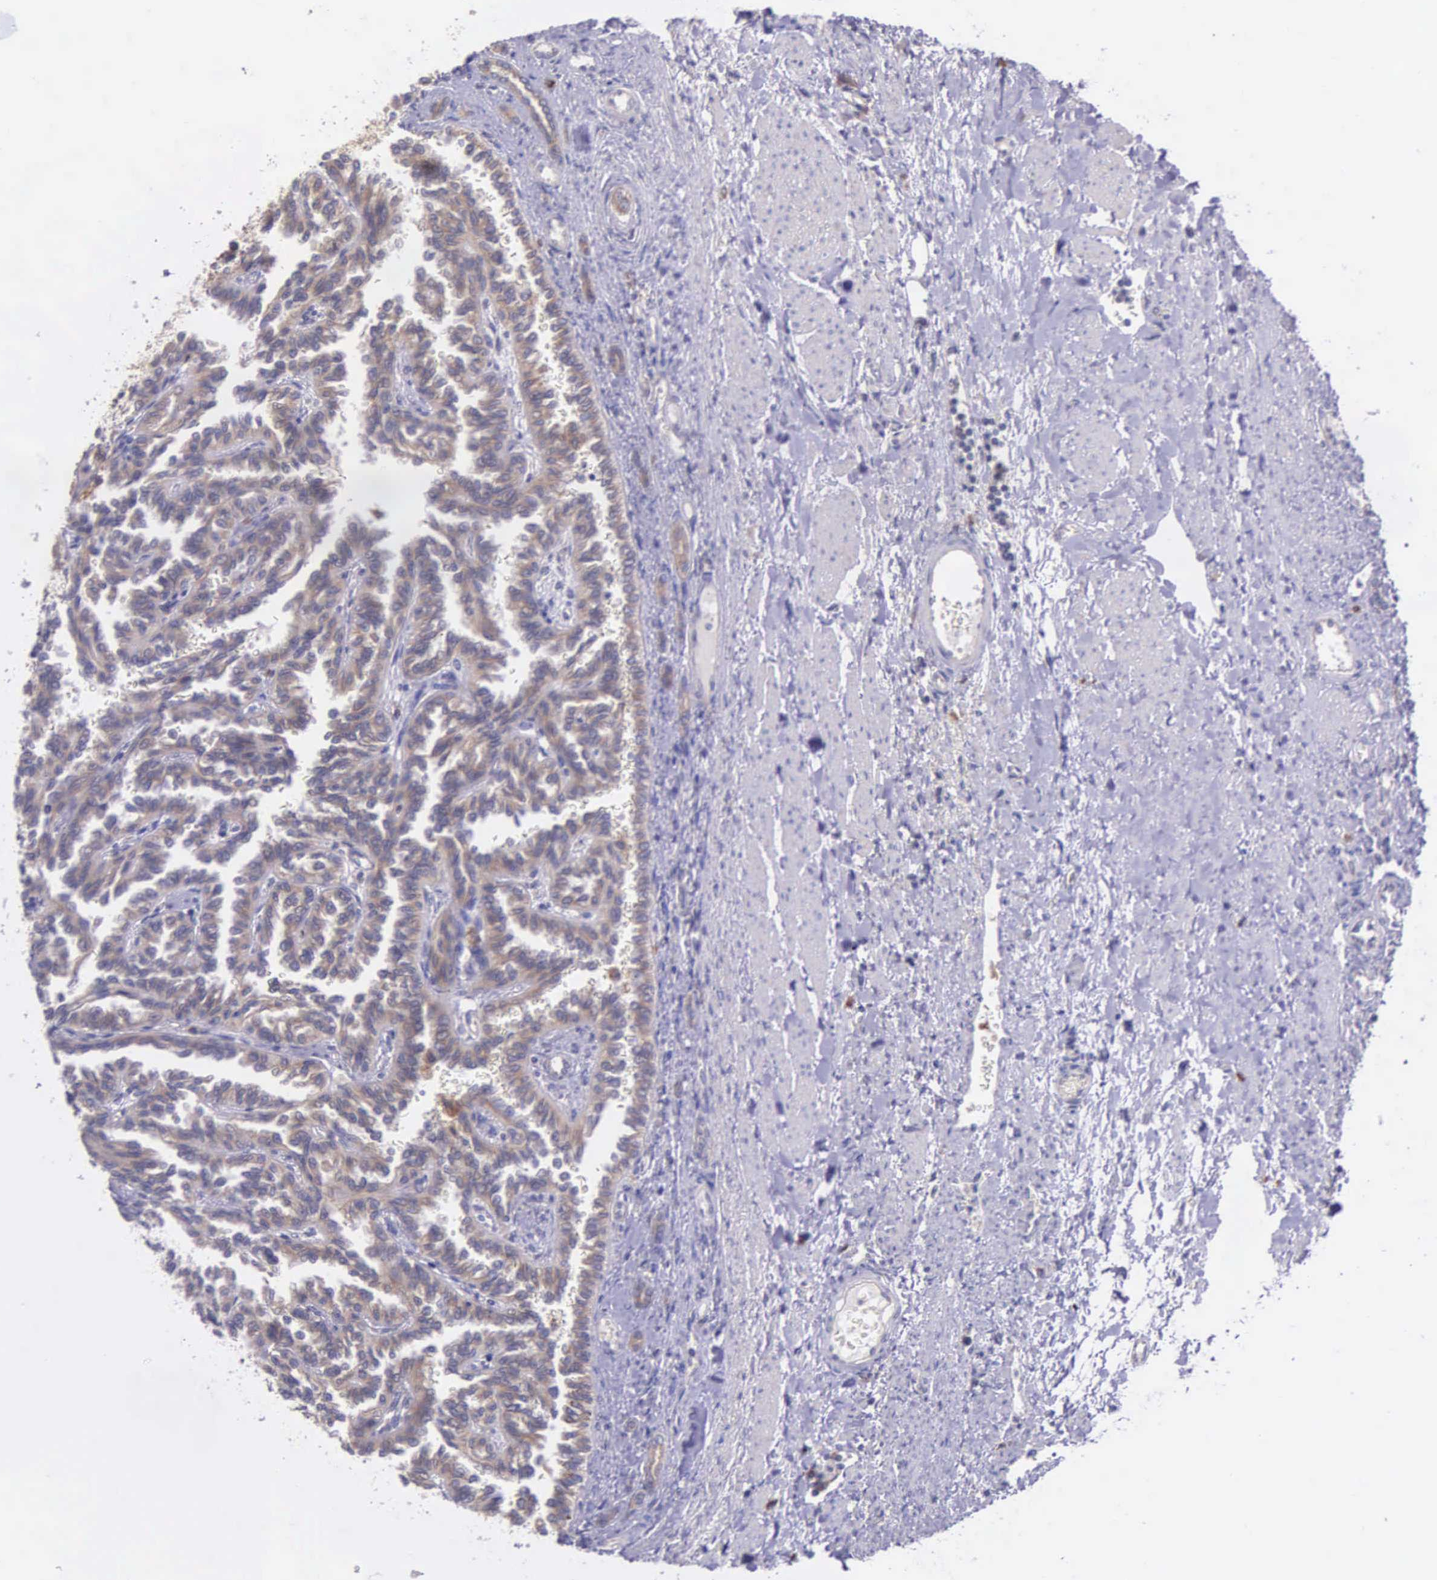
{"staining": {"intensity": "weak", "quantity": ">75%", "location": "cytoplasmic/membranous"}, "tissue": "renal cancer", "cell_type": "Tumor cells", "image_type": "cancer", "snomed": [{"axis": "morphology", "description": "Inflammation, NOS"}, {"axis": "morphology", "description": "Adenocarcinoma, NOS"}, {"axis": "topography", "description": "Kidney"}], "caption": "Protein staining of renal cancer tissue demonstrates weak cytoplasmic/membranous expression in approximately >75% of tumor cells.", "gene": "NSDHL", "patient": {"sex": "male", "age": 68}}